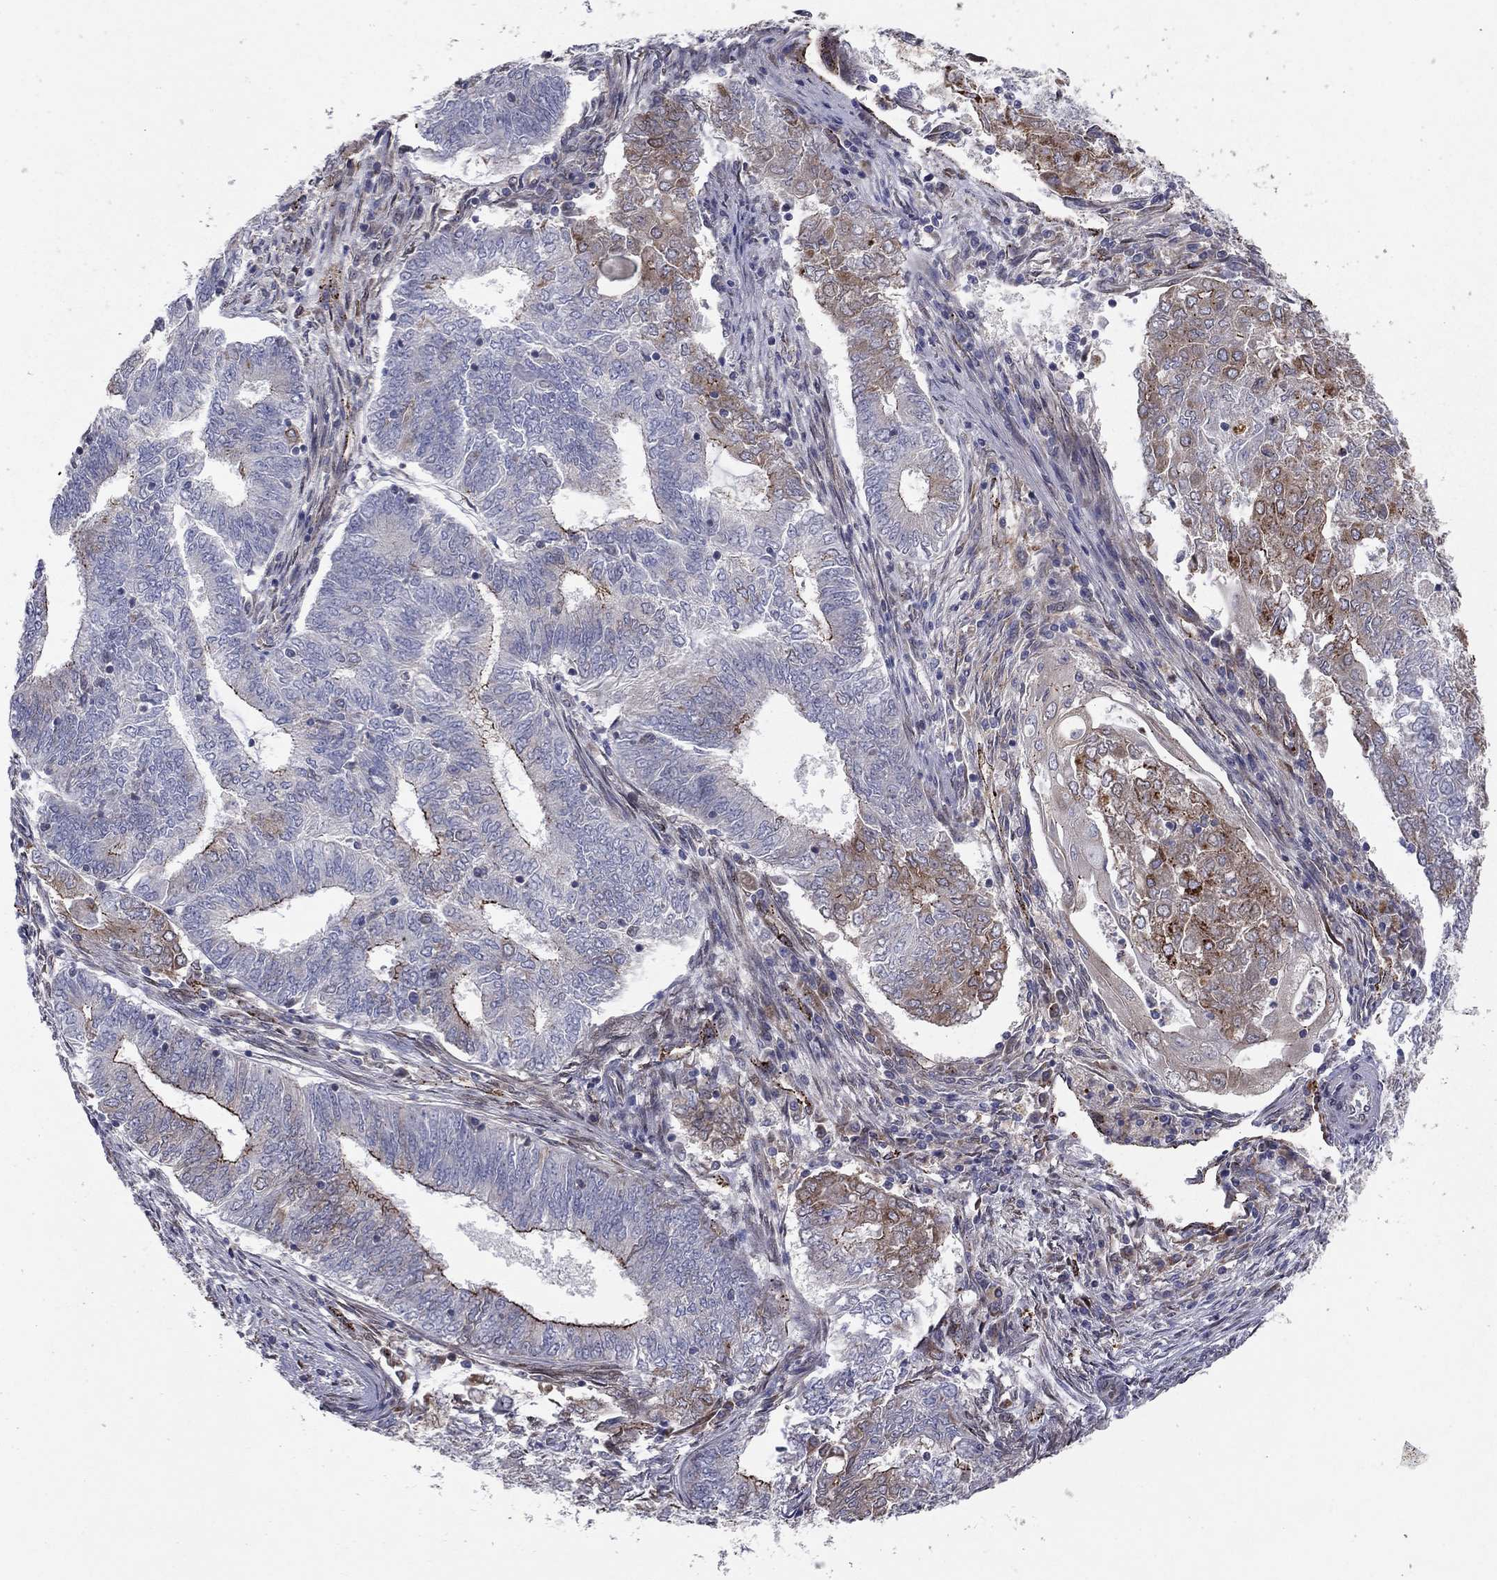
{"staining": {"intensity": "strong", "quantity": "<25%", "location": "cytoplasmic/membranous"}, "tissue": "endometrial cancer", "cell_type": "Tumor cells", "image_type": "cancer", "snomed": [{"axis": "morphology", "description": "Adenocarcinoma, NOS"}, {"axis": "topography", "description": "Endometrium"}], "caption": "The histopathology image shows staining of endometrial adenocarcinoma, revealing strong cytoplasmic/membranous protein positivity (brown color) within tumor cells. The staining was performed using DAB to visualize the protein expression in brown, while the nuclei were stained in blue with hematoxylin (Magnification: 20x).", "gene": "YIF1A", "patient": {"sex": "female", "age": 62}}